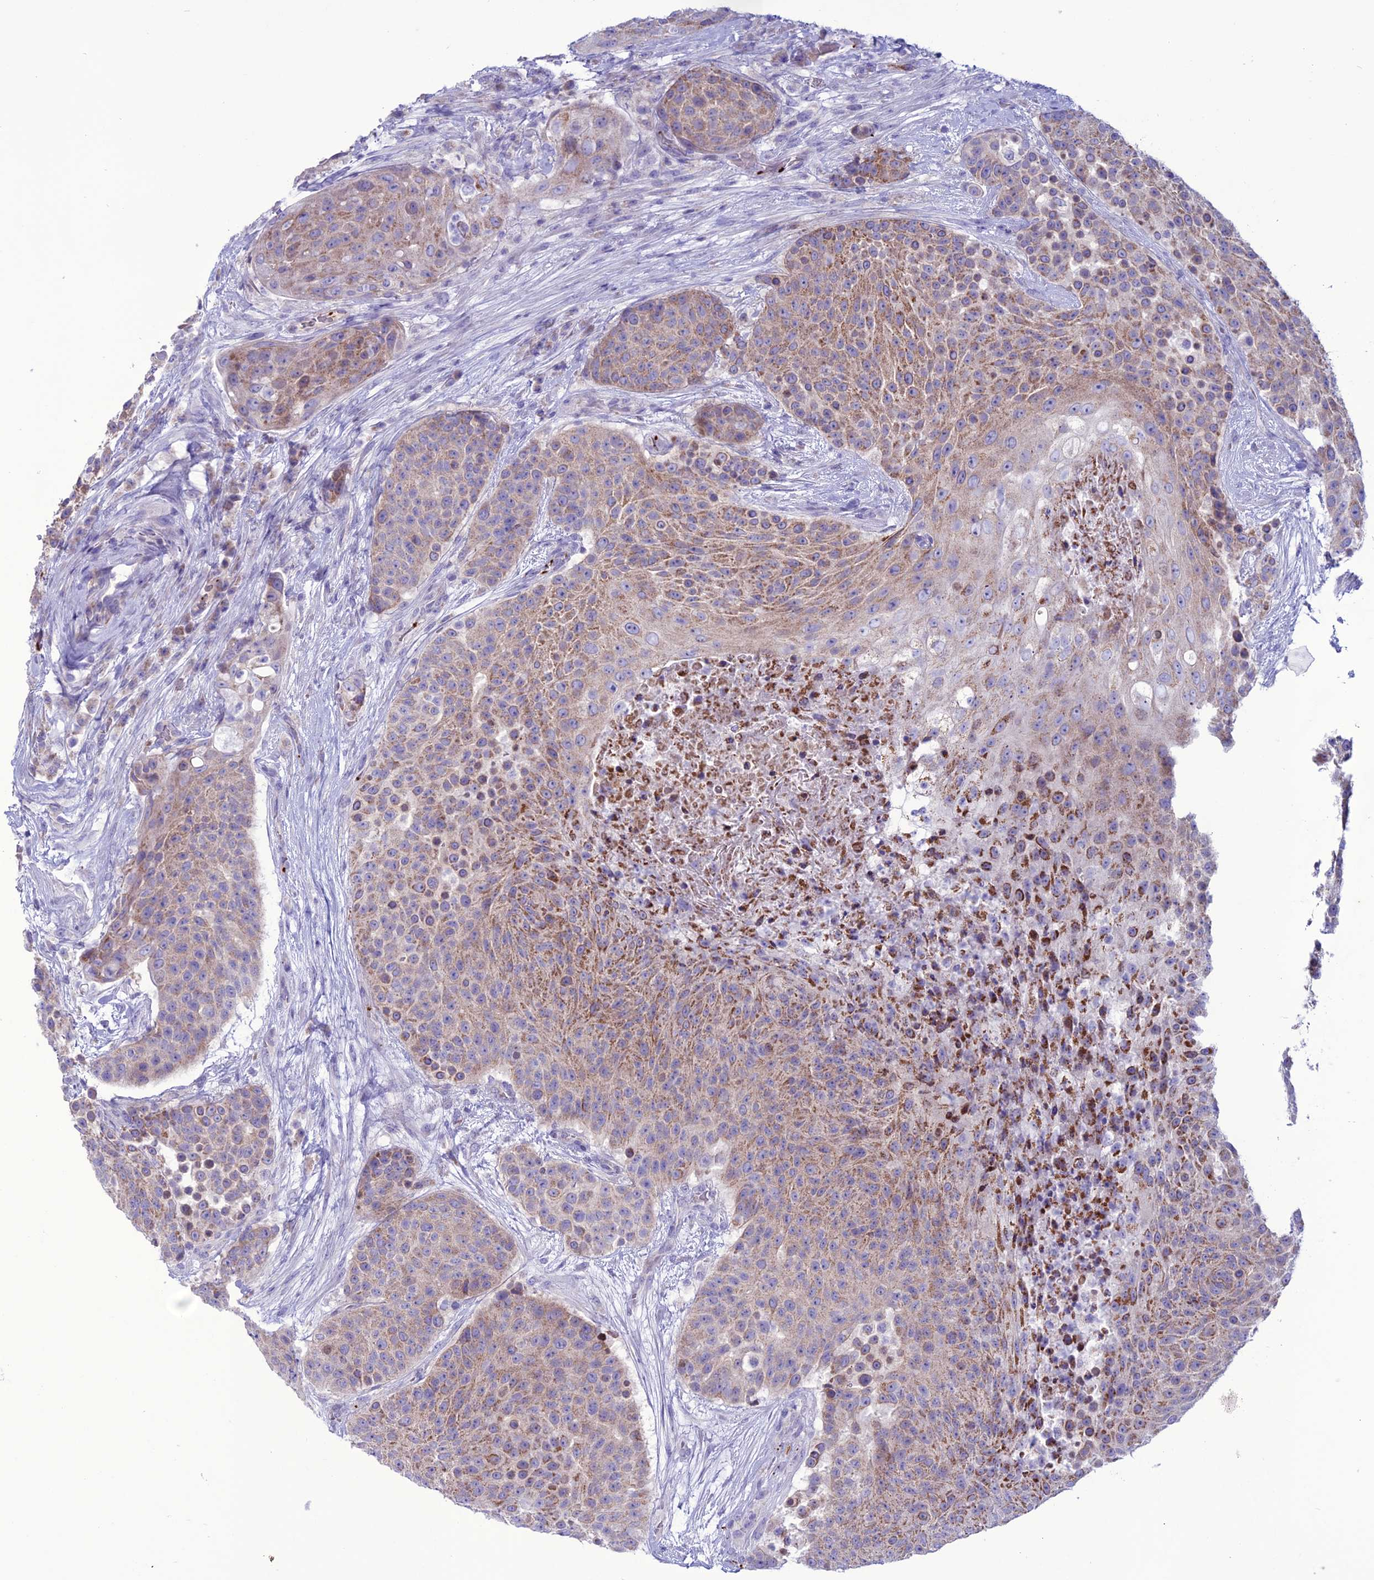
{"staining": {"intensity": "moderate", "quantity": ">75%", "location": "cytoplasmic/membranous"}, "tissue": "urothelial cancer", "cell_type": "Tumor cells", "image_type": "cancer", "snomed": [{"axis": "morphology", "description": "Urothelial carcinoma, High grade"}, {"axis": "topography", "description": "Urinary bladder"}], "caption": "The image shows immunohistochemical staining of high-grade urothelial carcinoma. There is moderate cytoplasmic/membranous staining is present in approximately >75% of tumor cells.", "gene": "C21orf140", "patient": {"sex": "female", "age": 63}}